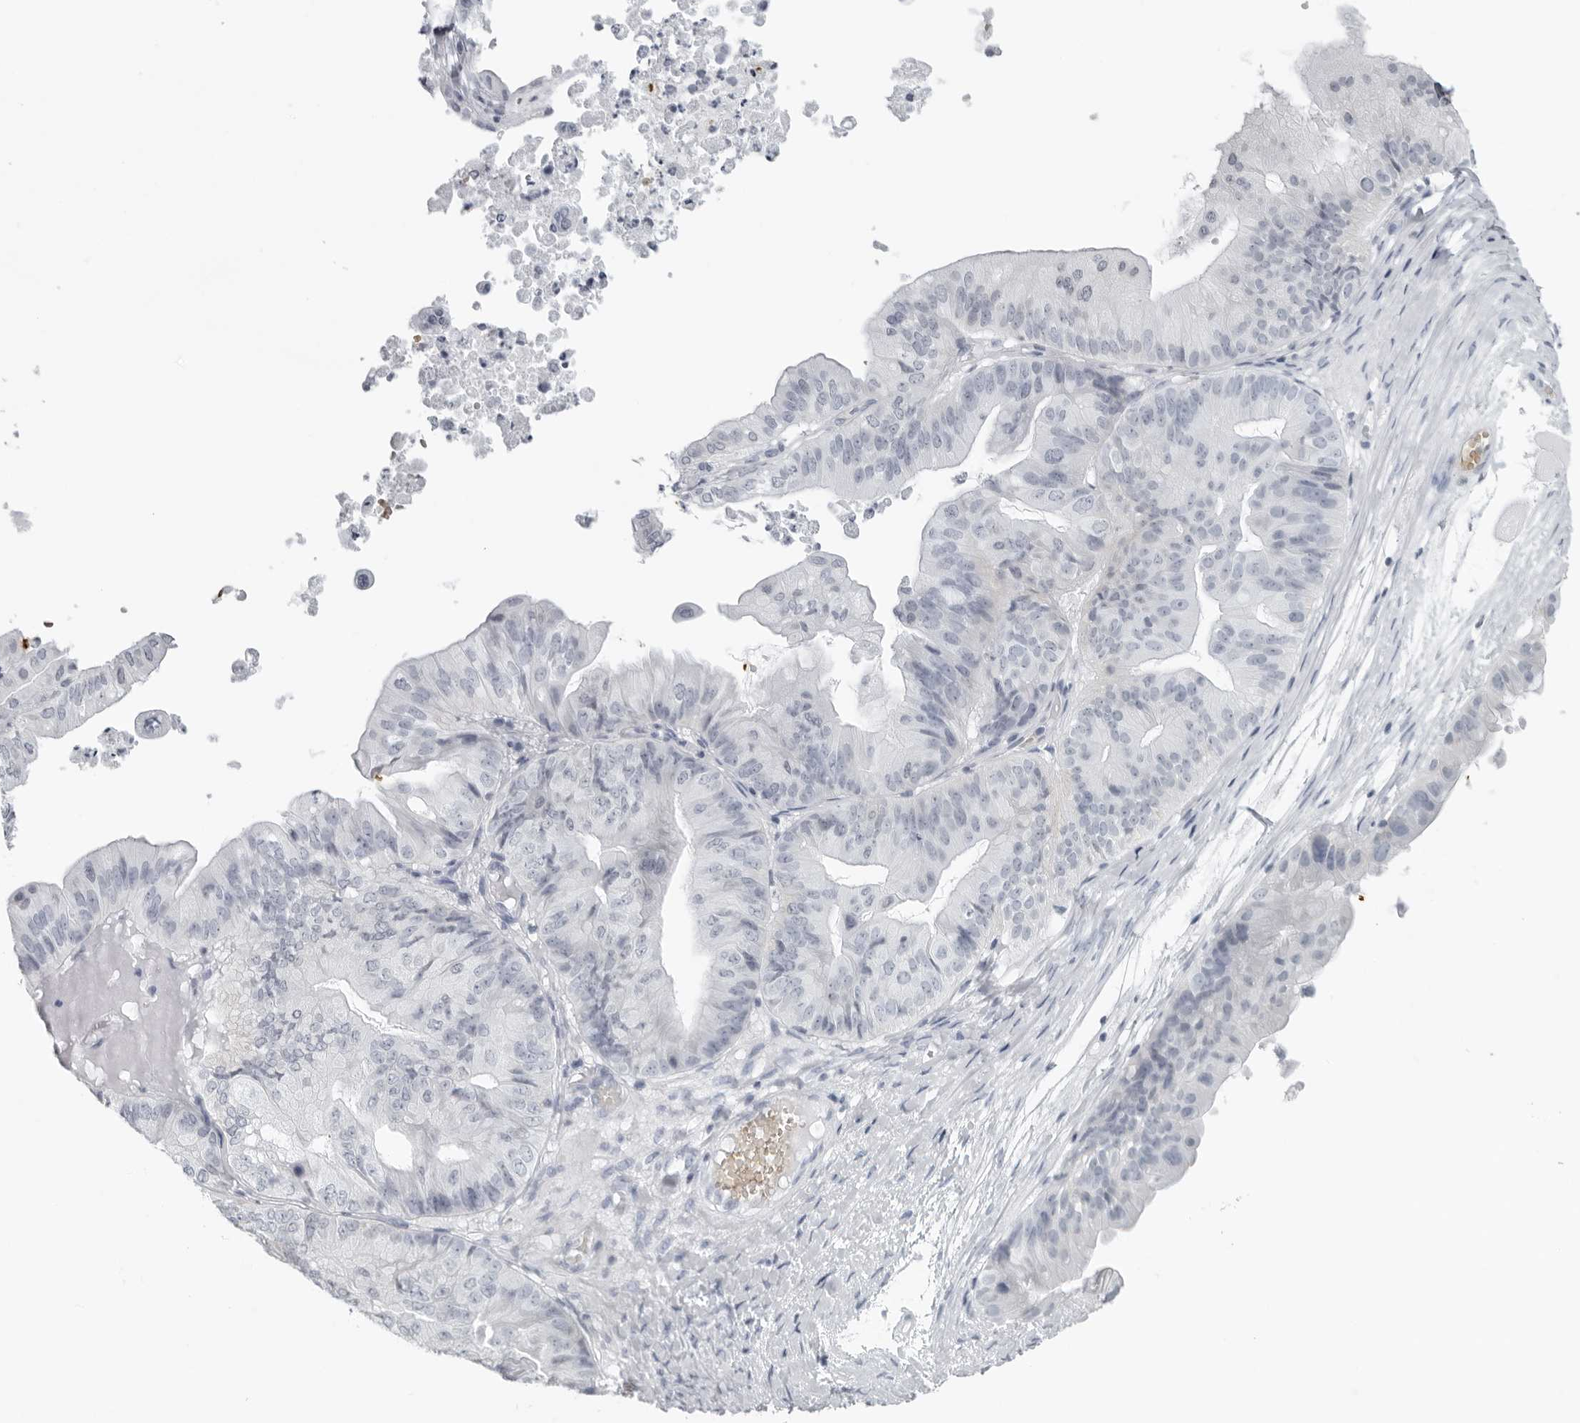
{"staining": {"intensity": "negative", "quantity": "none", "location": "none"}, "tissue": "ovarian cancer", "cell_type": "Tumor cells", "image_type": "cancer", "snomed": [{"axis": "morphology", "description": "Cystadenocarcinoma, mucinous, NOS"}, {"axis": "topography", "description": "Ovary"}], "caption": "This histopathology image is of ovarian cancer stained with immunohistochemistry to label a protein in brown with the nuclei are counter-stained blue. There is no positivity in tumor cells.", "gene": "EPB41", "patient": {"sex": "female", "age": 61}}